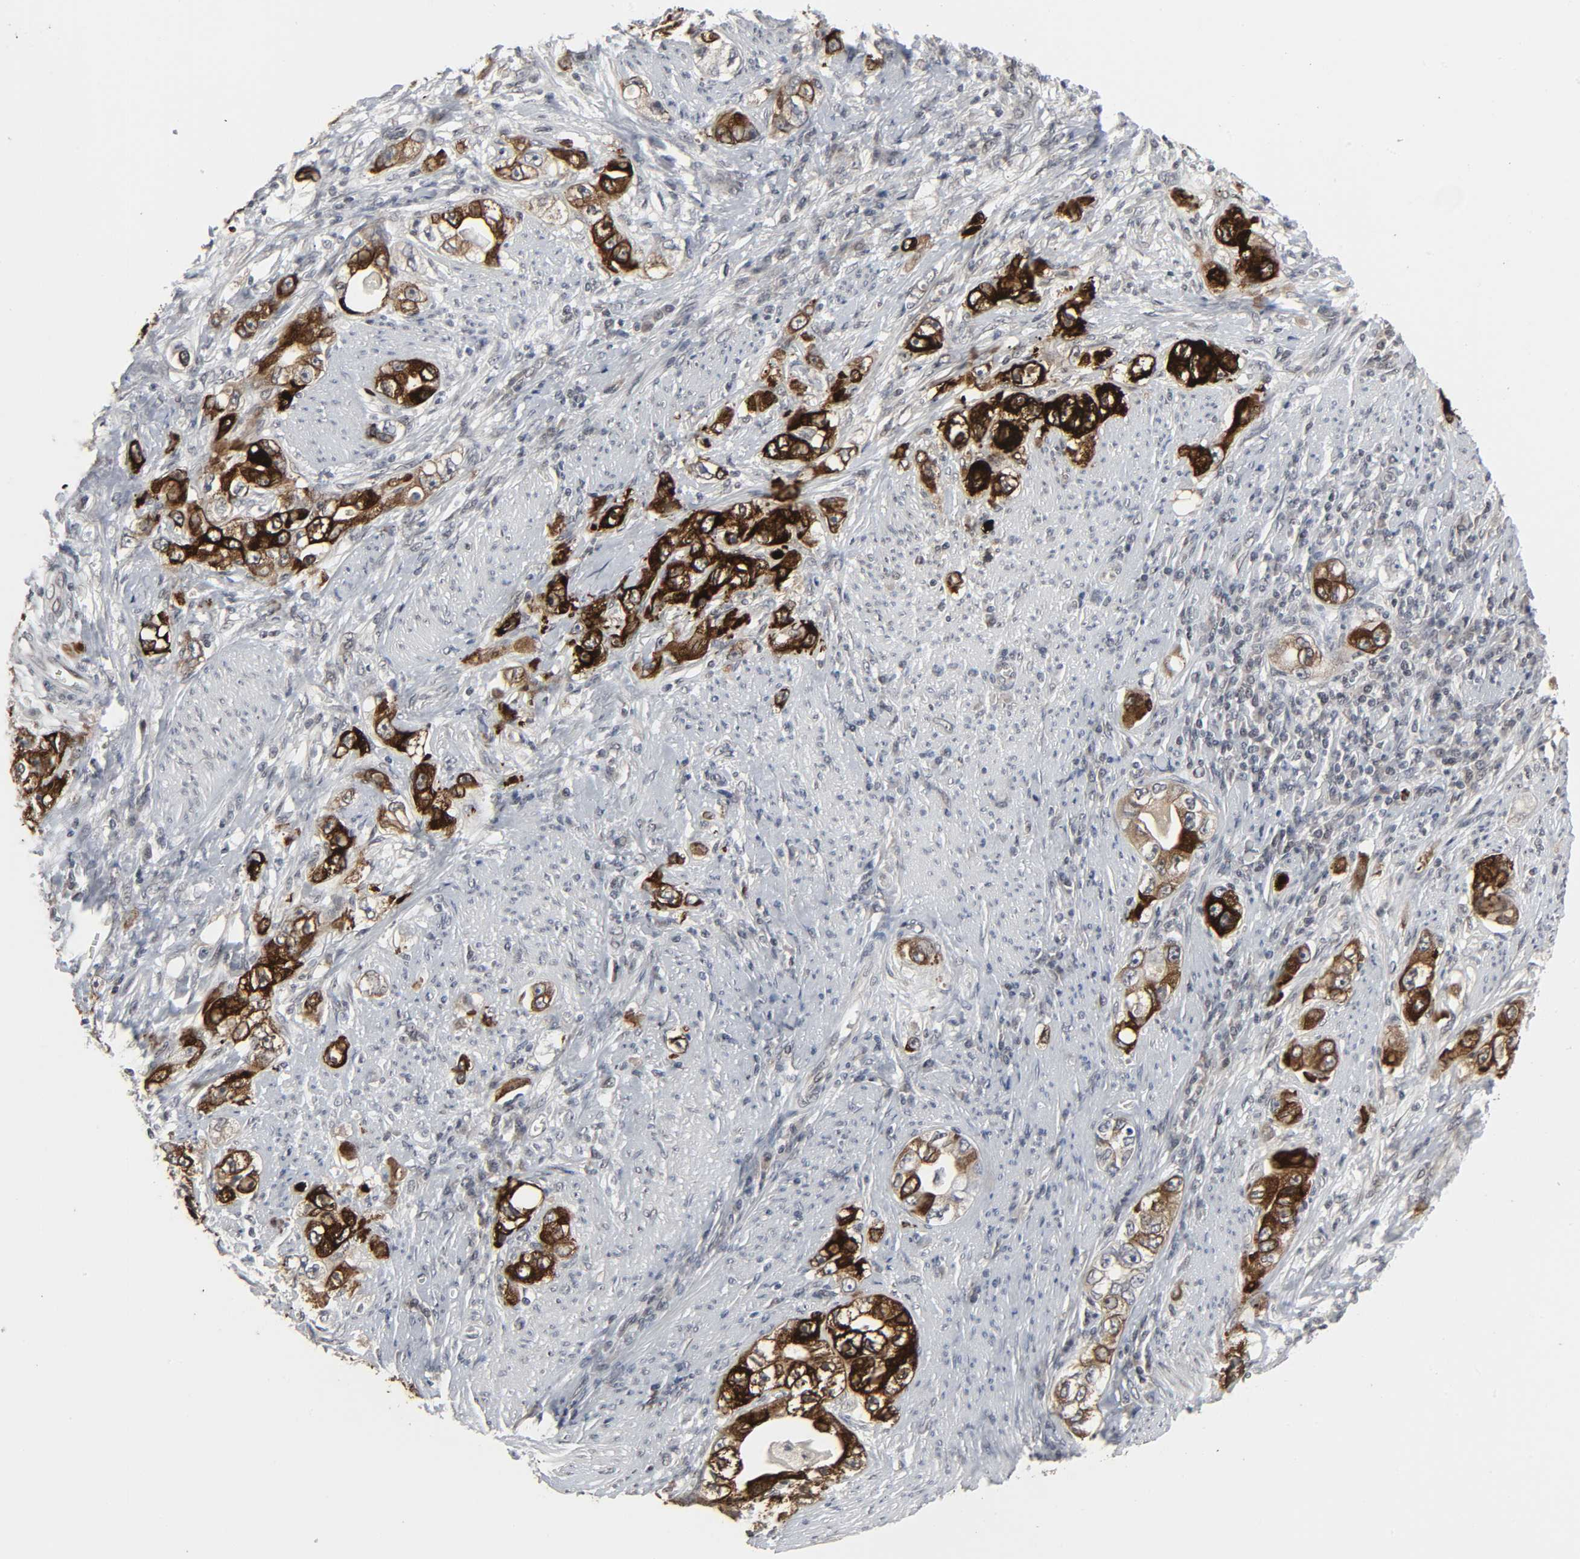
{"staining": {"intensity": "strong", "quantity": ">75%", "location": "cytoplasmic/membranous"}, "tissue": "stomach cancer", "cell_type": "Tumor cells", "image_type": "cancer", "snomed": [{"axis": "morphology", "description": "Adenocarcinoma, NOS"}, {"axis": "topography", "description": "Stomach, lower"}], "caption": "Adenocarcinoma (stomach) stained with a brown dye shows strong cytoplasmic/membranous positive staining in approximately >75% of tumor cells.", "gene": "MUC1", "patient": {"sex": "female", "age": 93}}